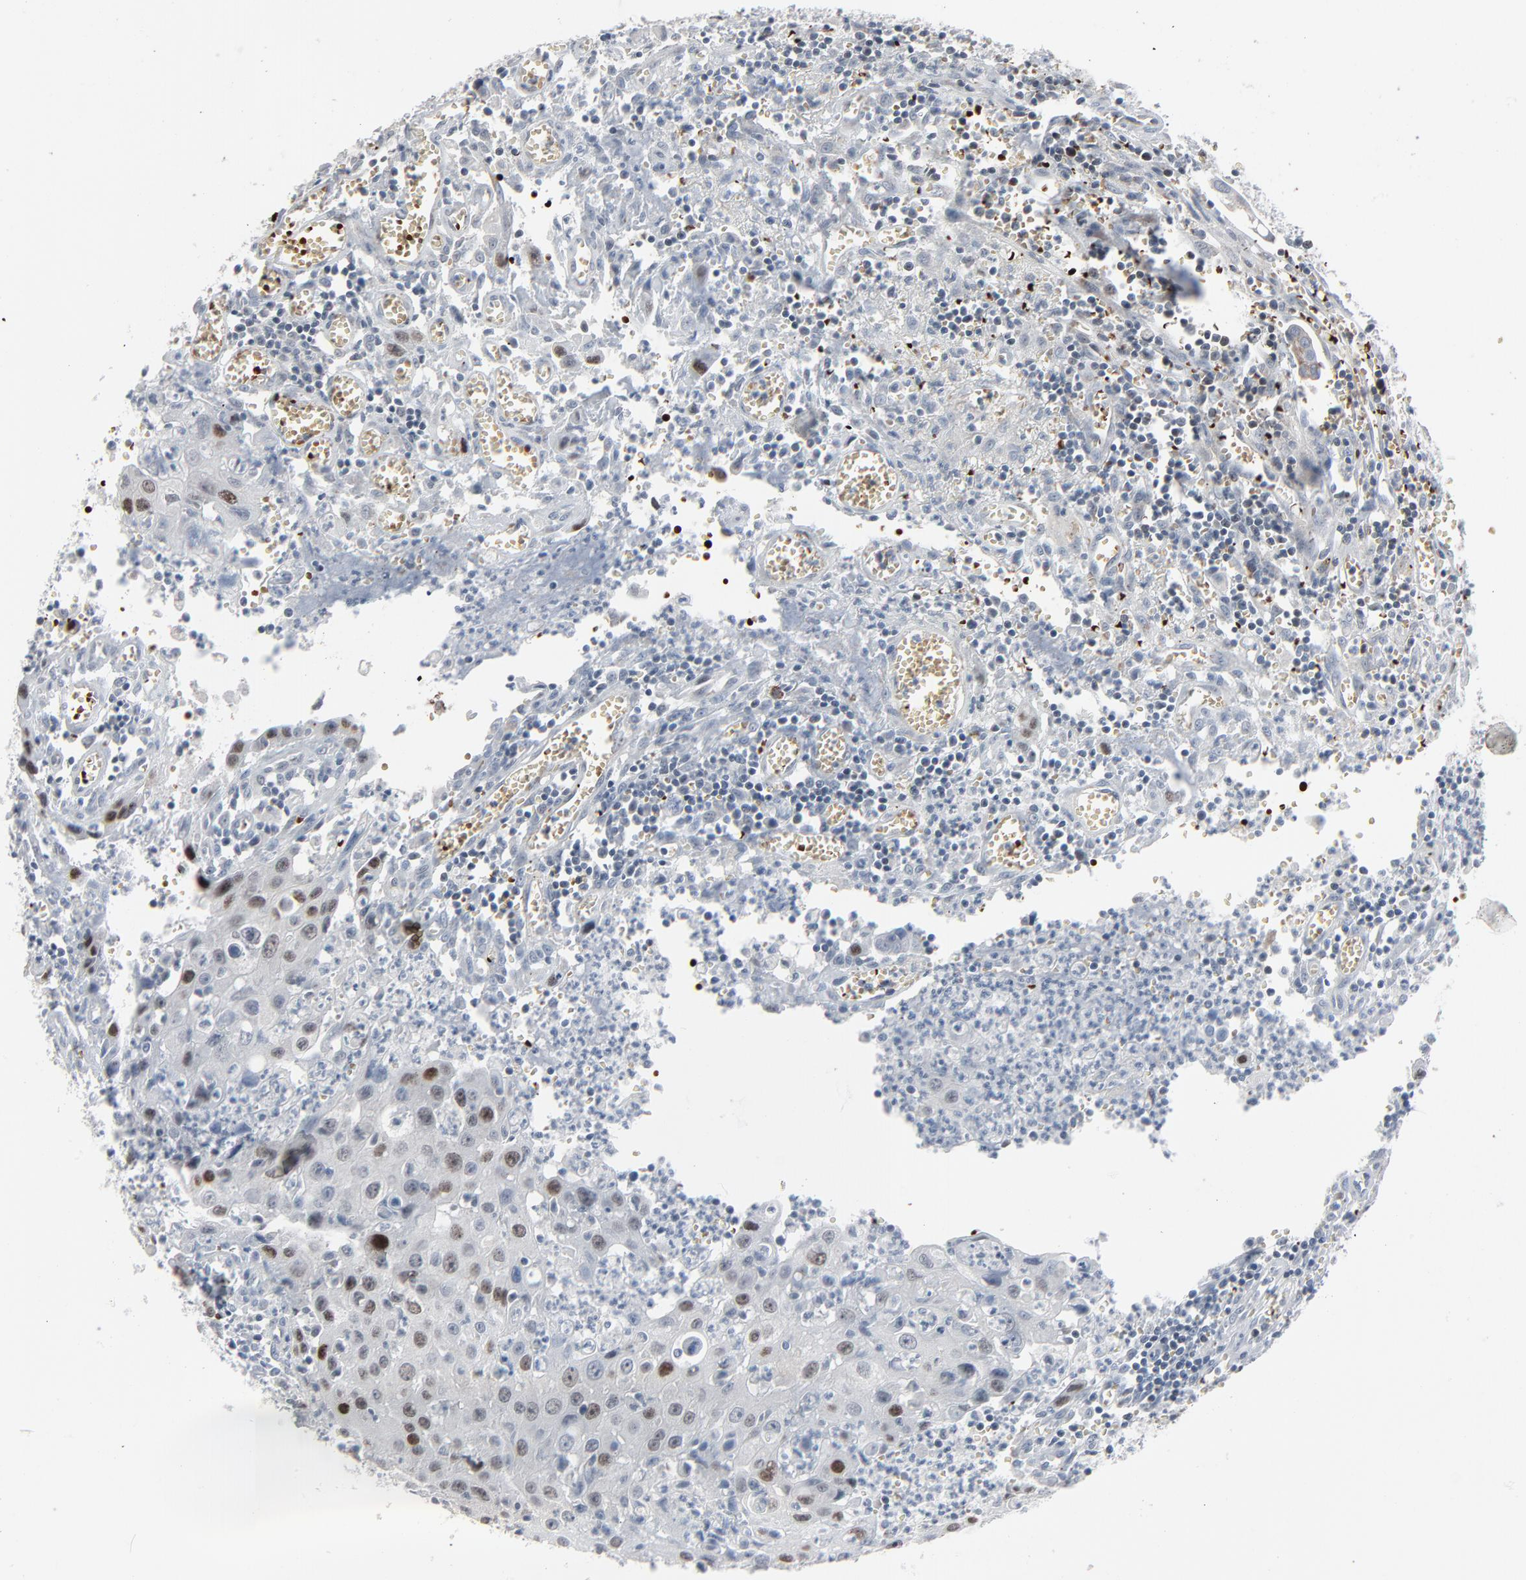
{"staining": {"intensity": "moderate", "quantity": "25%-75%", "location": "nuclear"}, "tissue": "urothelial cancer", "cell_type": "Tumor cells", "image_type": "cancer", "snomed": [{"axis": "morphology", "description": "Urothelial carcinoma, High grade"}, {"axis": "topography", "description": "Urinary bladder"}], "caption": "This micrograph displays immunohistochemistry (IHC) staining of human high-grade urothelial carcinoma, with medium moderate nuclear staining in about 25%-75% of tumor cells.", "gene": "SAGE1", "patient": {"sex": "male", "age": 66}}